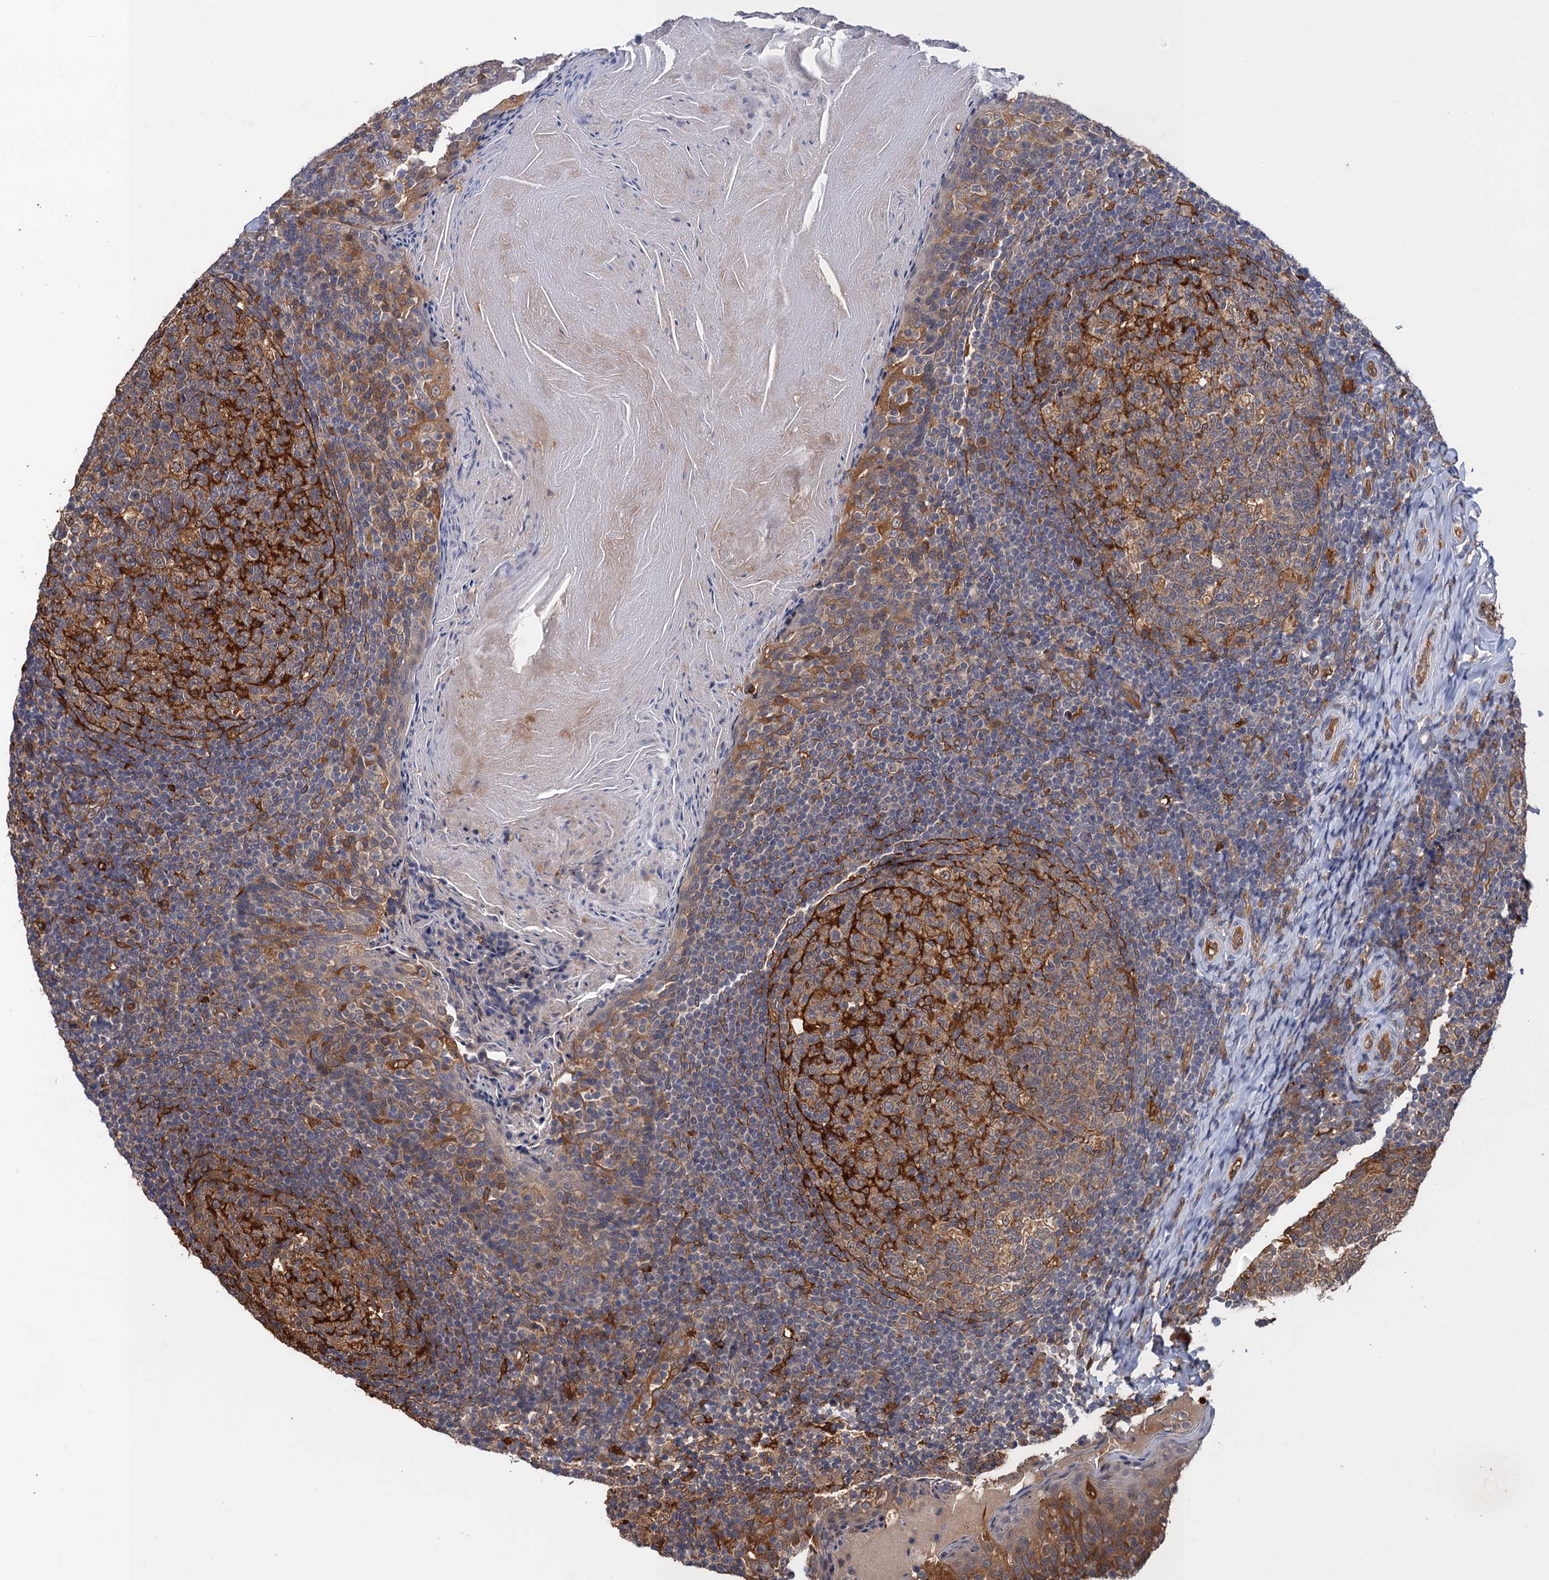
{"staining": {"intensity": "moderate", "quantity": ">75%", "location": "cytoplasmic/membranous"}, "tissue": "tonsil", "cell_type": "Germinal center cells", "image_type": "normal", "snomed": [{"axis": "morphology", "description": "Normal tissue, NOS"}, {"axis": "topography", "description": "Tonsil"}], "caption": "Normal tonsil demonstrates moderate cytoplasmic/membranous staining in approximately >75% of germinal center cells.", "gene": "NEK8", "patient": {"sex": "female", "age": 19}}